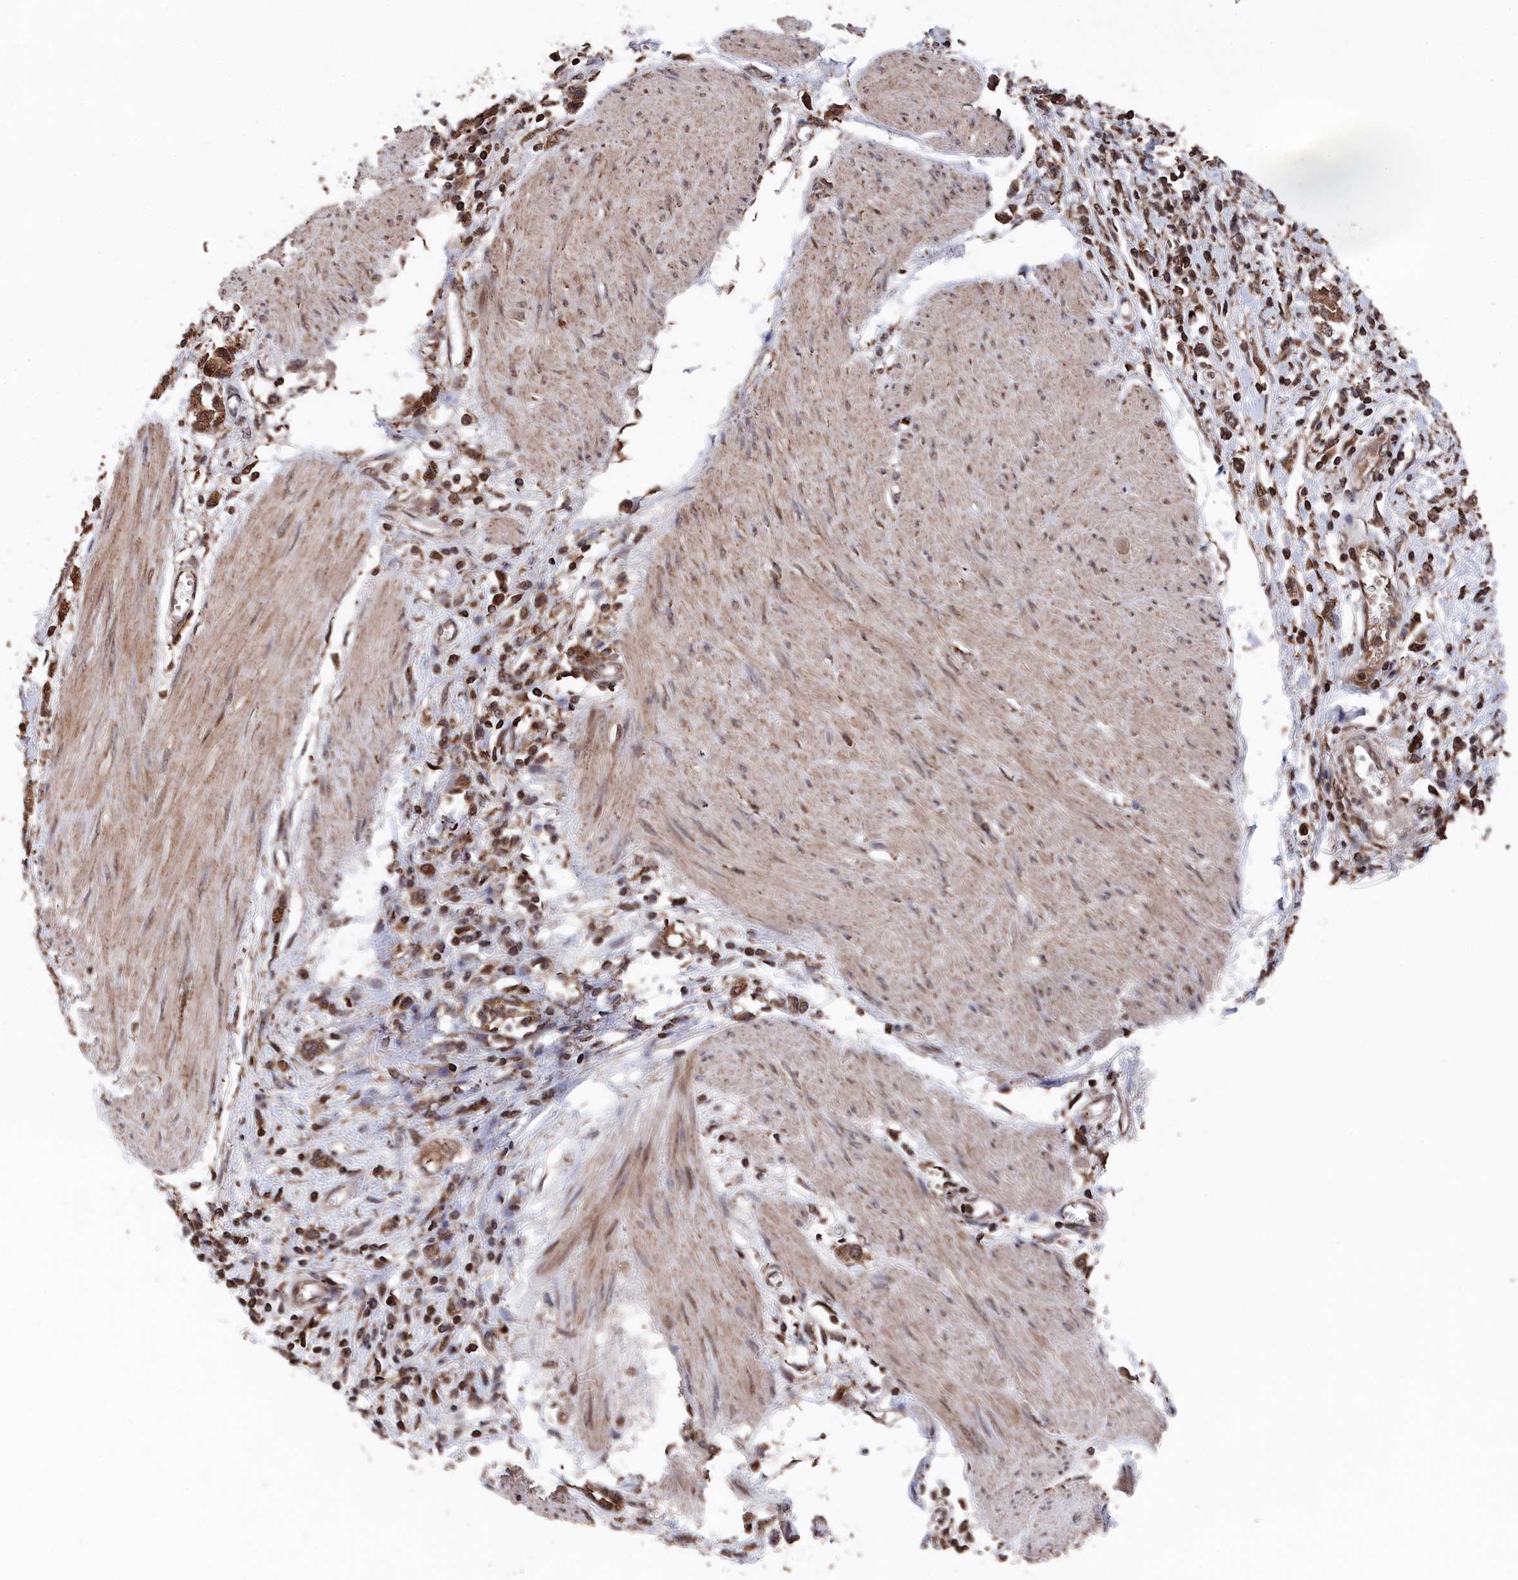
{"staining": {"intensity": "moderate", "quantity": ">75%", "location": "cytoplasmic/membranous,nuclear"}, "tissue": "stomach cancer", "cell_type": "Tumor cells", "image_type": "cancer", "snomed": [{"axis": "morphology", "description": "Adenocarcinoma, NOS"}, {"axis": "topography", "description": "Stomach"}], "caption": "Brown immunohistochemical staining in human stomach adenocarcinoma reveals moderate cytoplasmic/membranous and nuclear staining in about >75% of tumor cells.", "gene": "CEACAM21", "patient": {"sex": "female", "age": 76}}